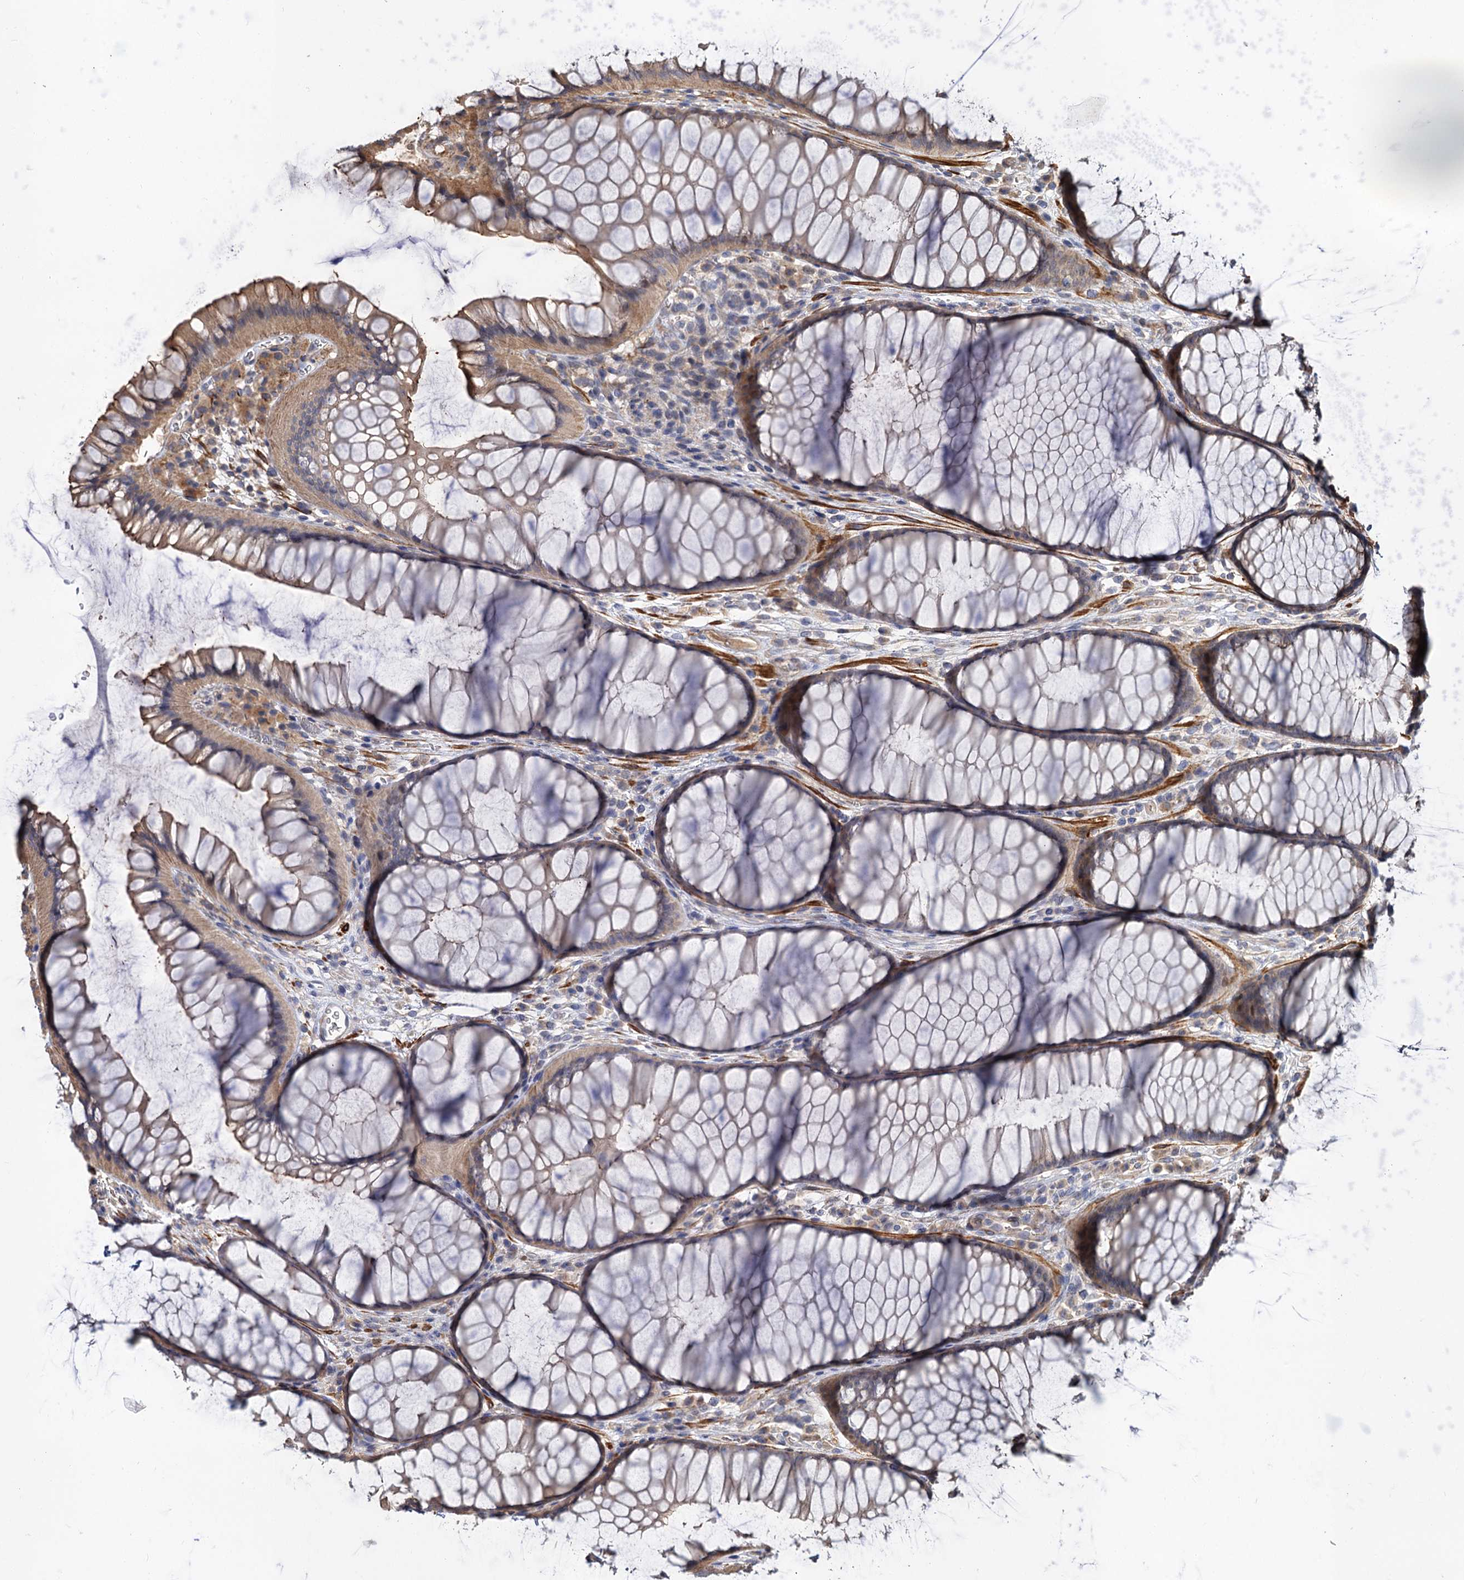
{"staining": {"intensity": "moderate", "quantity": ">75%", "location": "cytoplasmic/membranous"}, "tissue": "colon", "cell_type": "Endothelial cells", "image_type": "normal", "snomed": [{"axis": "morphology", "description": "Normal tissue, NOS"}, {"axis": "topography", "description": "Colon"}], "caption": "Protein staining exhibits moderate cytoplasmic/membranous expression in approximately >75% of endothelial cells in normal colon. (Brightfield microscopy of DAB IHC at high magnification).", "gene": "FBXW8", "patient": {"sex": "female", "age": 82}}